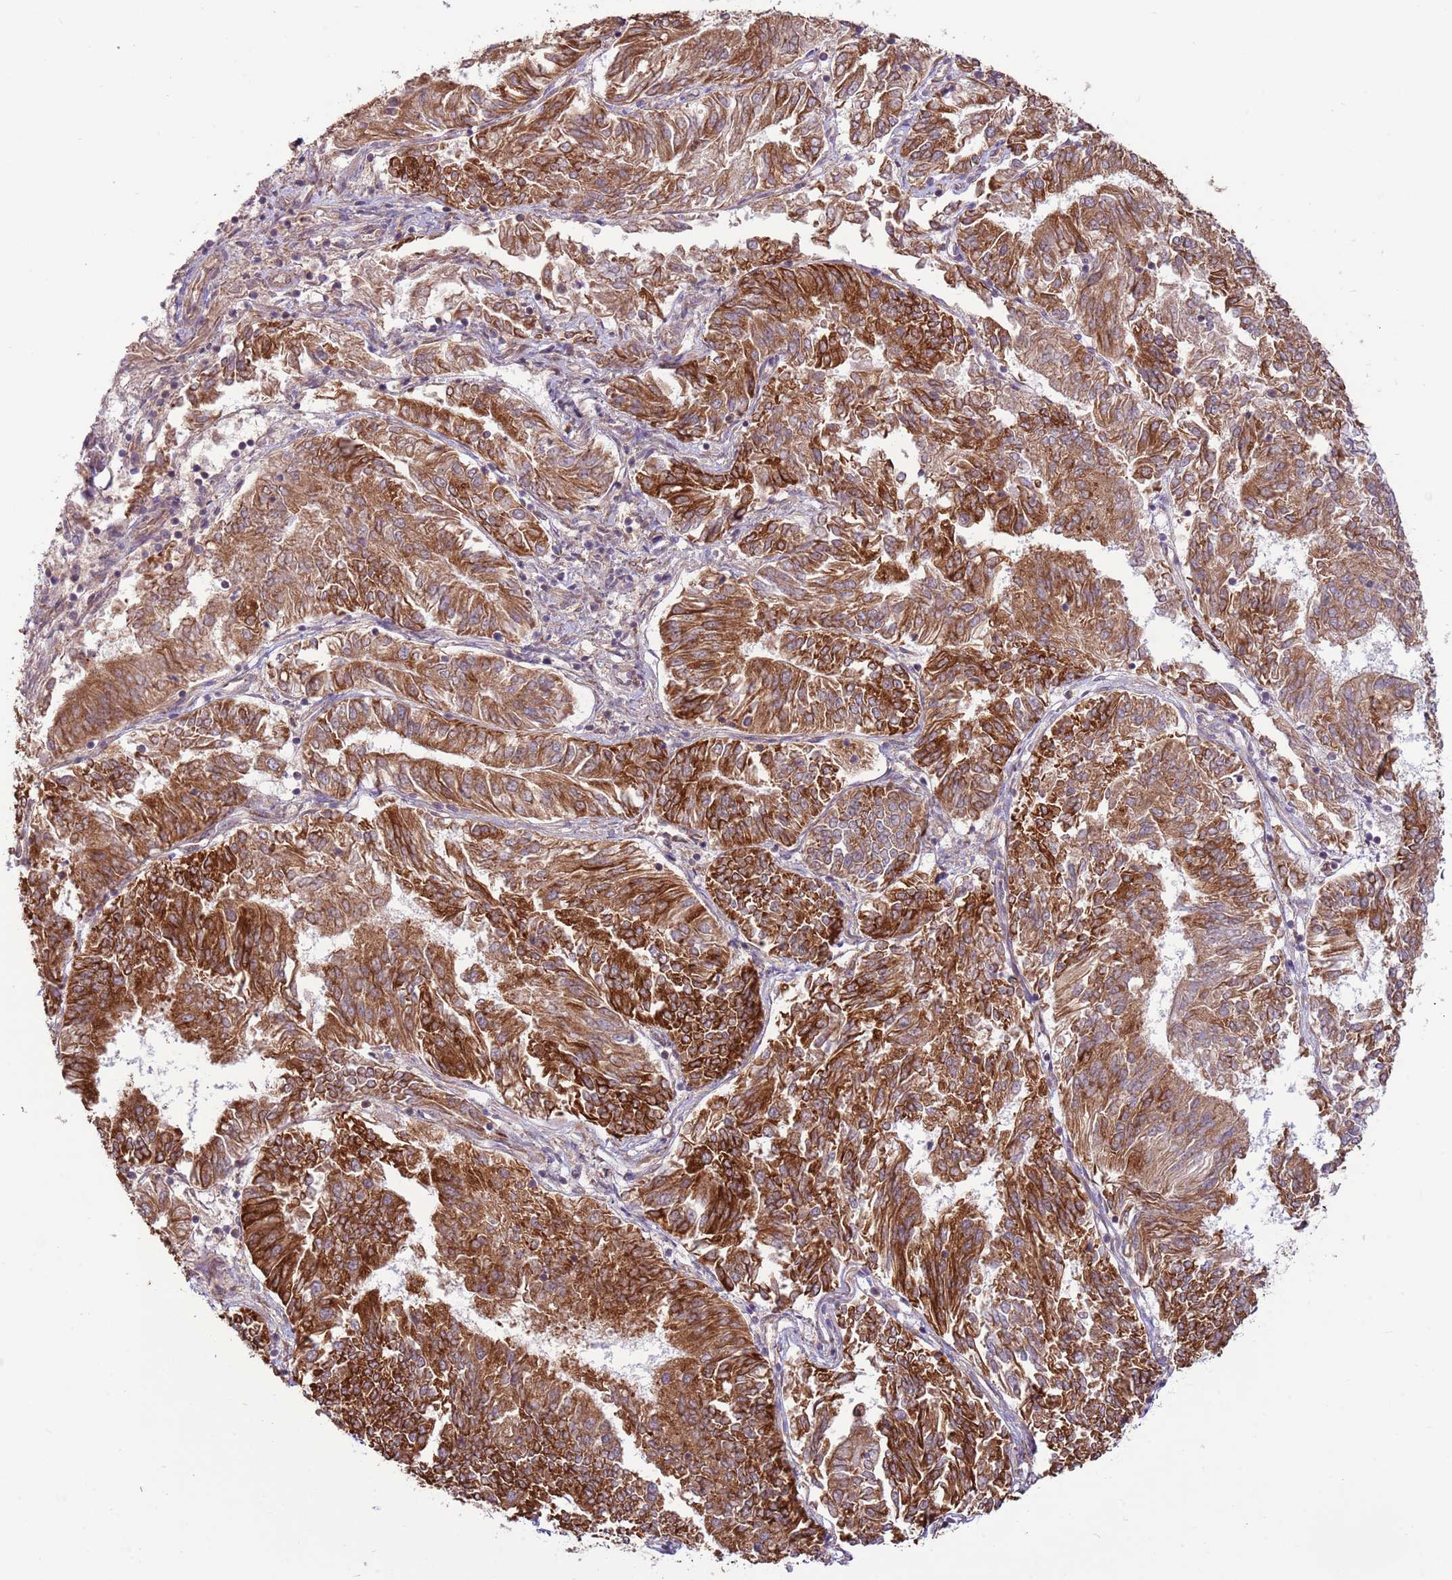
{"staining": {"intensity": "strong", "quantity": ">75%", "location": "cytoplasmic/membranous"}, "tissue": "endometrial cancer", "cell_type": "Tumor cells", "image_type": "cancer", "snomed": [{"axis": "morphology", "description": "Adenocarcinoma, NOS"}, {"axis": "topography", "description": "Endometrium"}], "caption": "A high amount of strong cytoplasmic/membranous positivity is seen in about >75% of tumor cells in endometrial cancer (adenocarcinoma) tissue.", "gene": "DCAF4", "patient": {"sex": "female", "age": 58}}